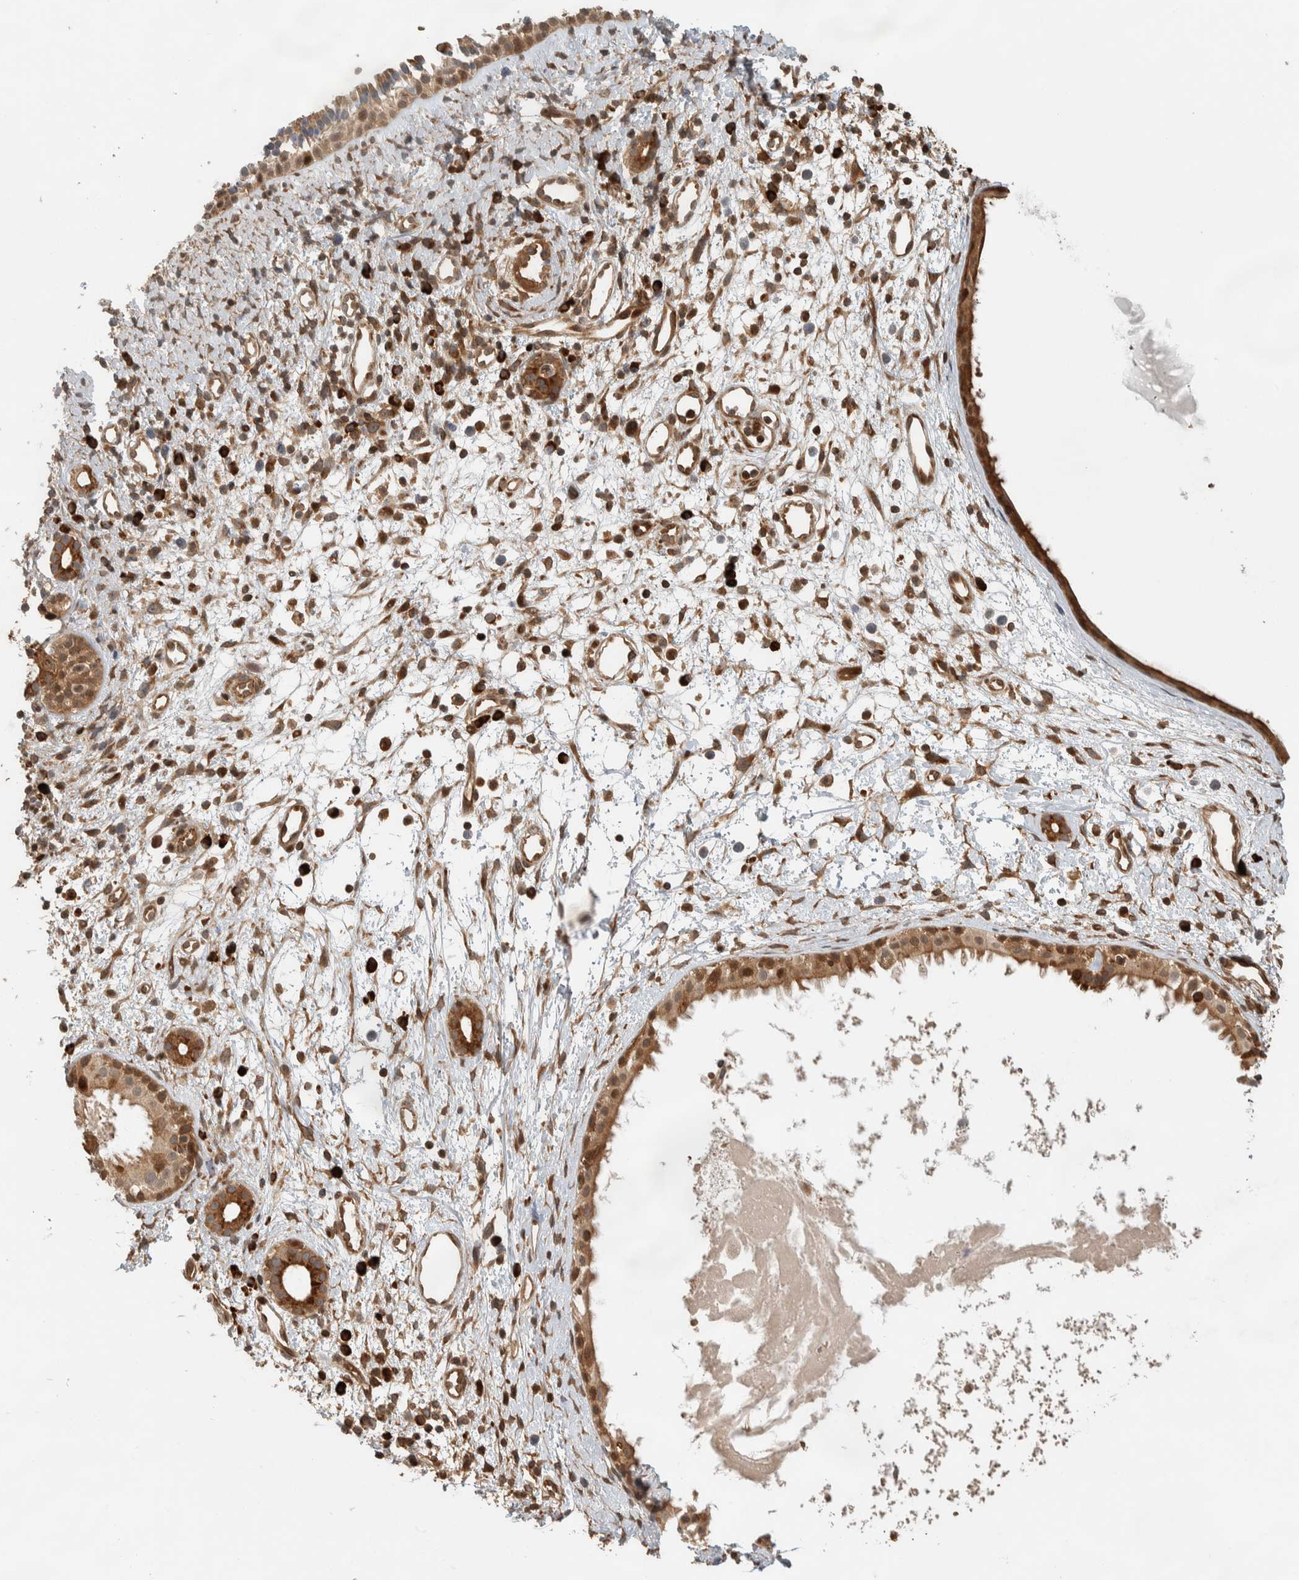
{"staining": {"intensity": "moderate", "quantity": ">75%", "location": "cytoplasmic/membranous"}, "tissue": "nasopharynx", "cell_type": "Respiratory epithelial cells", "image_type": "normal", "snomed": [{"axis": "morphology", "description": "Normal tissue, NOS"}, {"axis": "topography", "description": "Nasopharynx"}], "caption": "Immunohistochemistry (IHC) histopathology image of unremarkable nasopharynx: human nasopharynx stained using immunohistochemistry (IHC) shows medium levels of moderate protein expression localized specifically in the cytoplasmic/membranous of respiratory epithelial cells, appearing as a cytoplasmic/membranous brown color.", "gene": "CNTROB", "patient": {"sex": "male", "age": 22}}